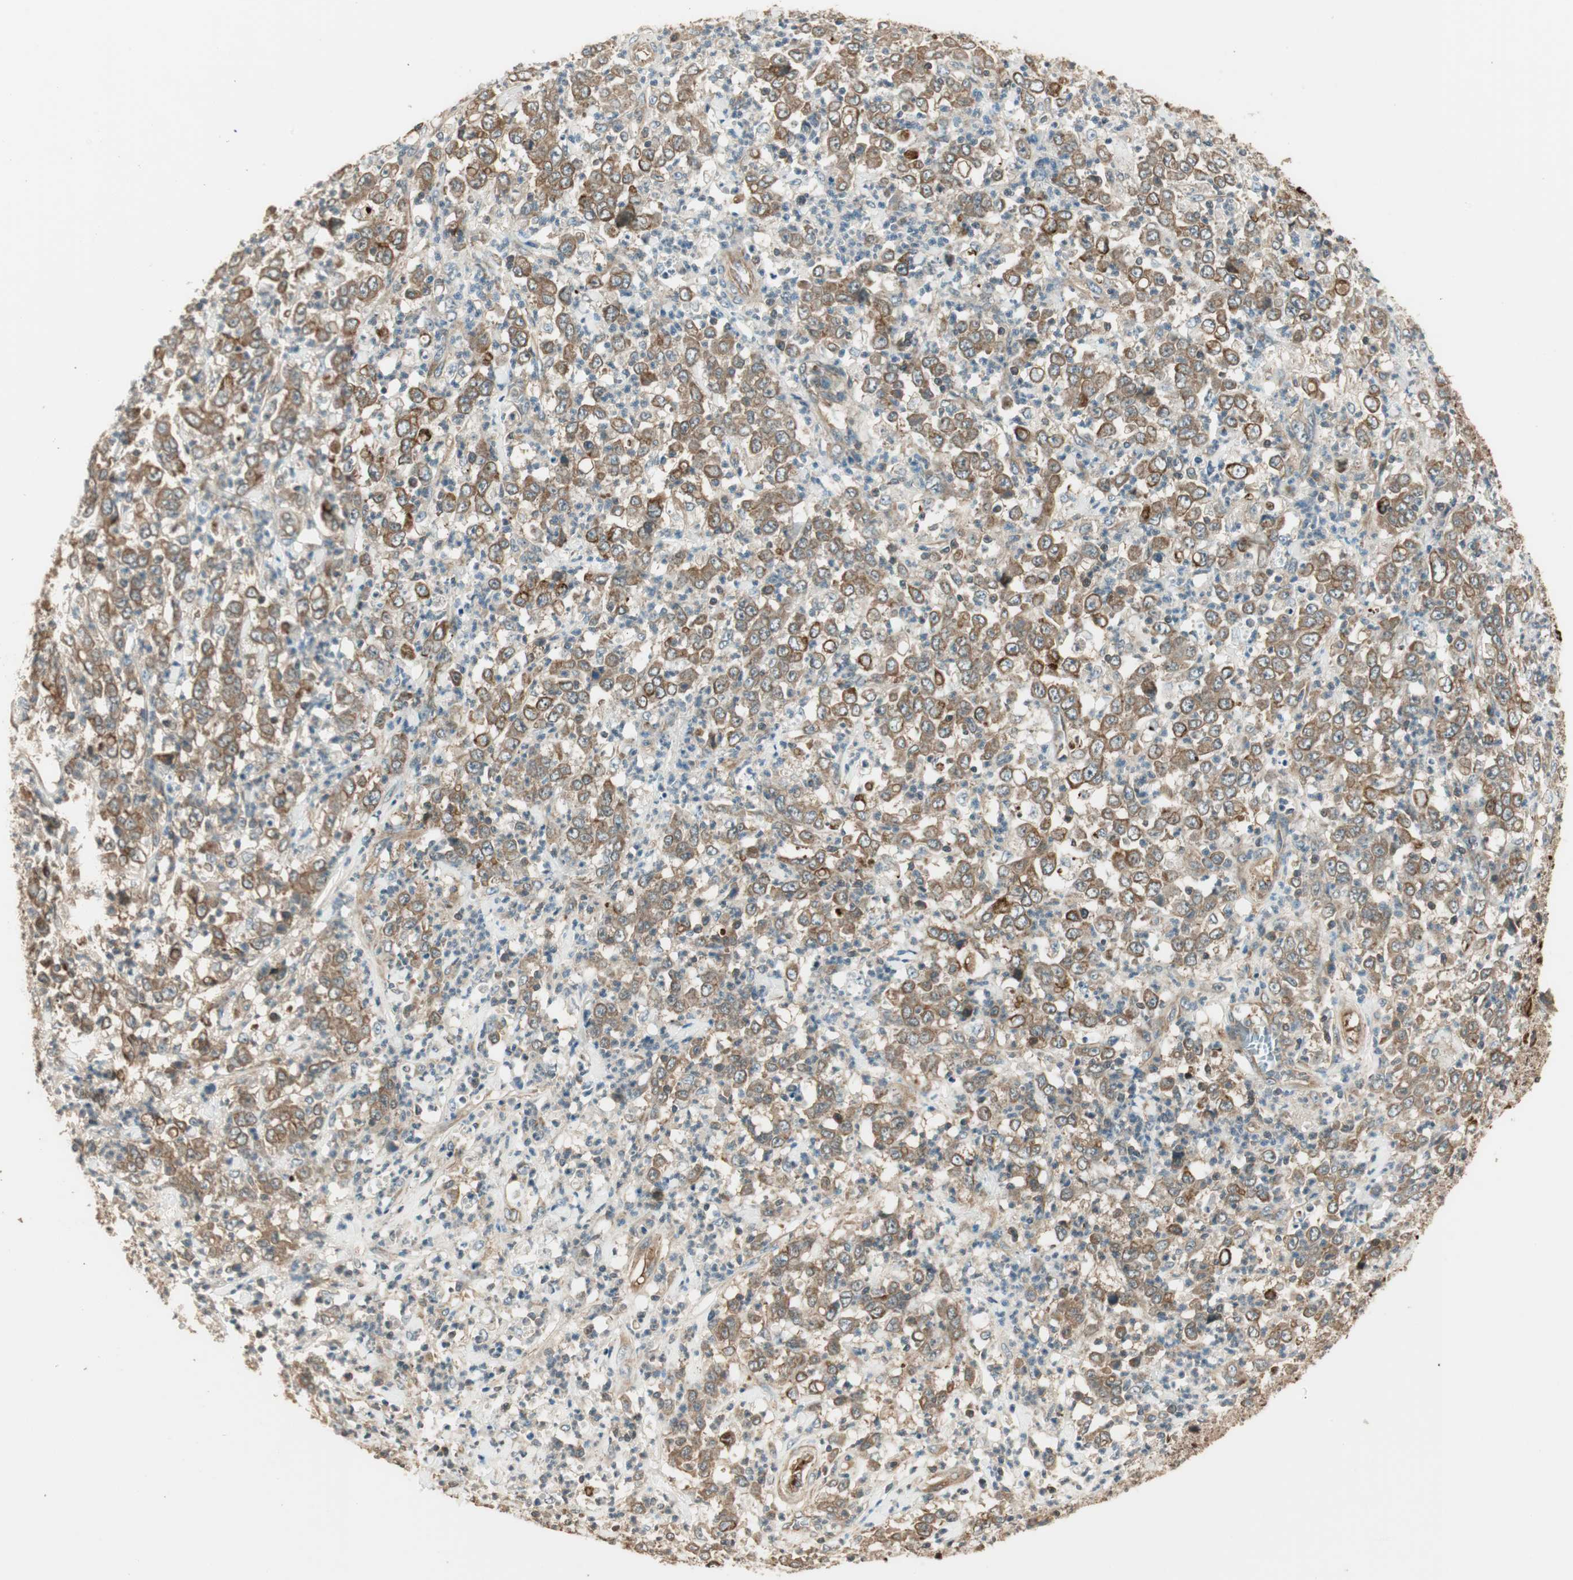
{"staining": {"intensity": "moderate", "quantity": ">75%", "location": "cytoplasmic/membranous"}, "tissue": "stomach cancer", "cell_type": "Tumor cells", "image_type": "cancer", "snomed": [{"axis": "morphology", "description": "Adenocarcinoma, NOS"}, {"axis": "topography", "description": "Stomach, lower"}], "caption": "Protein analysis of stomach cancer tissue reveals moderate cytoplasmic/membranous positivity in about >75% of tumor cells. (DAB (3,3'-diaminobenzidine) IHC with brightfield microscopy, high magnification).", "gene": "PFDN5", "patient": {"sex": "female", "age": 71}}